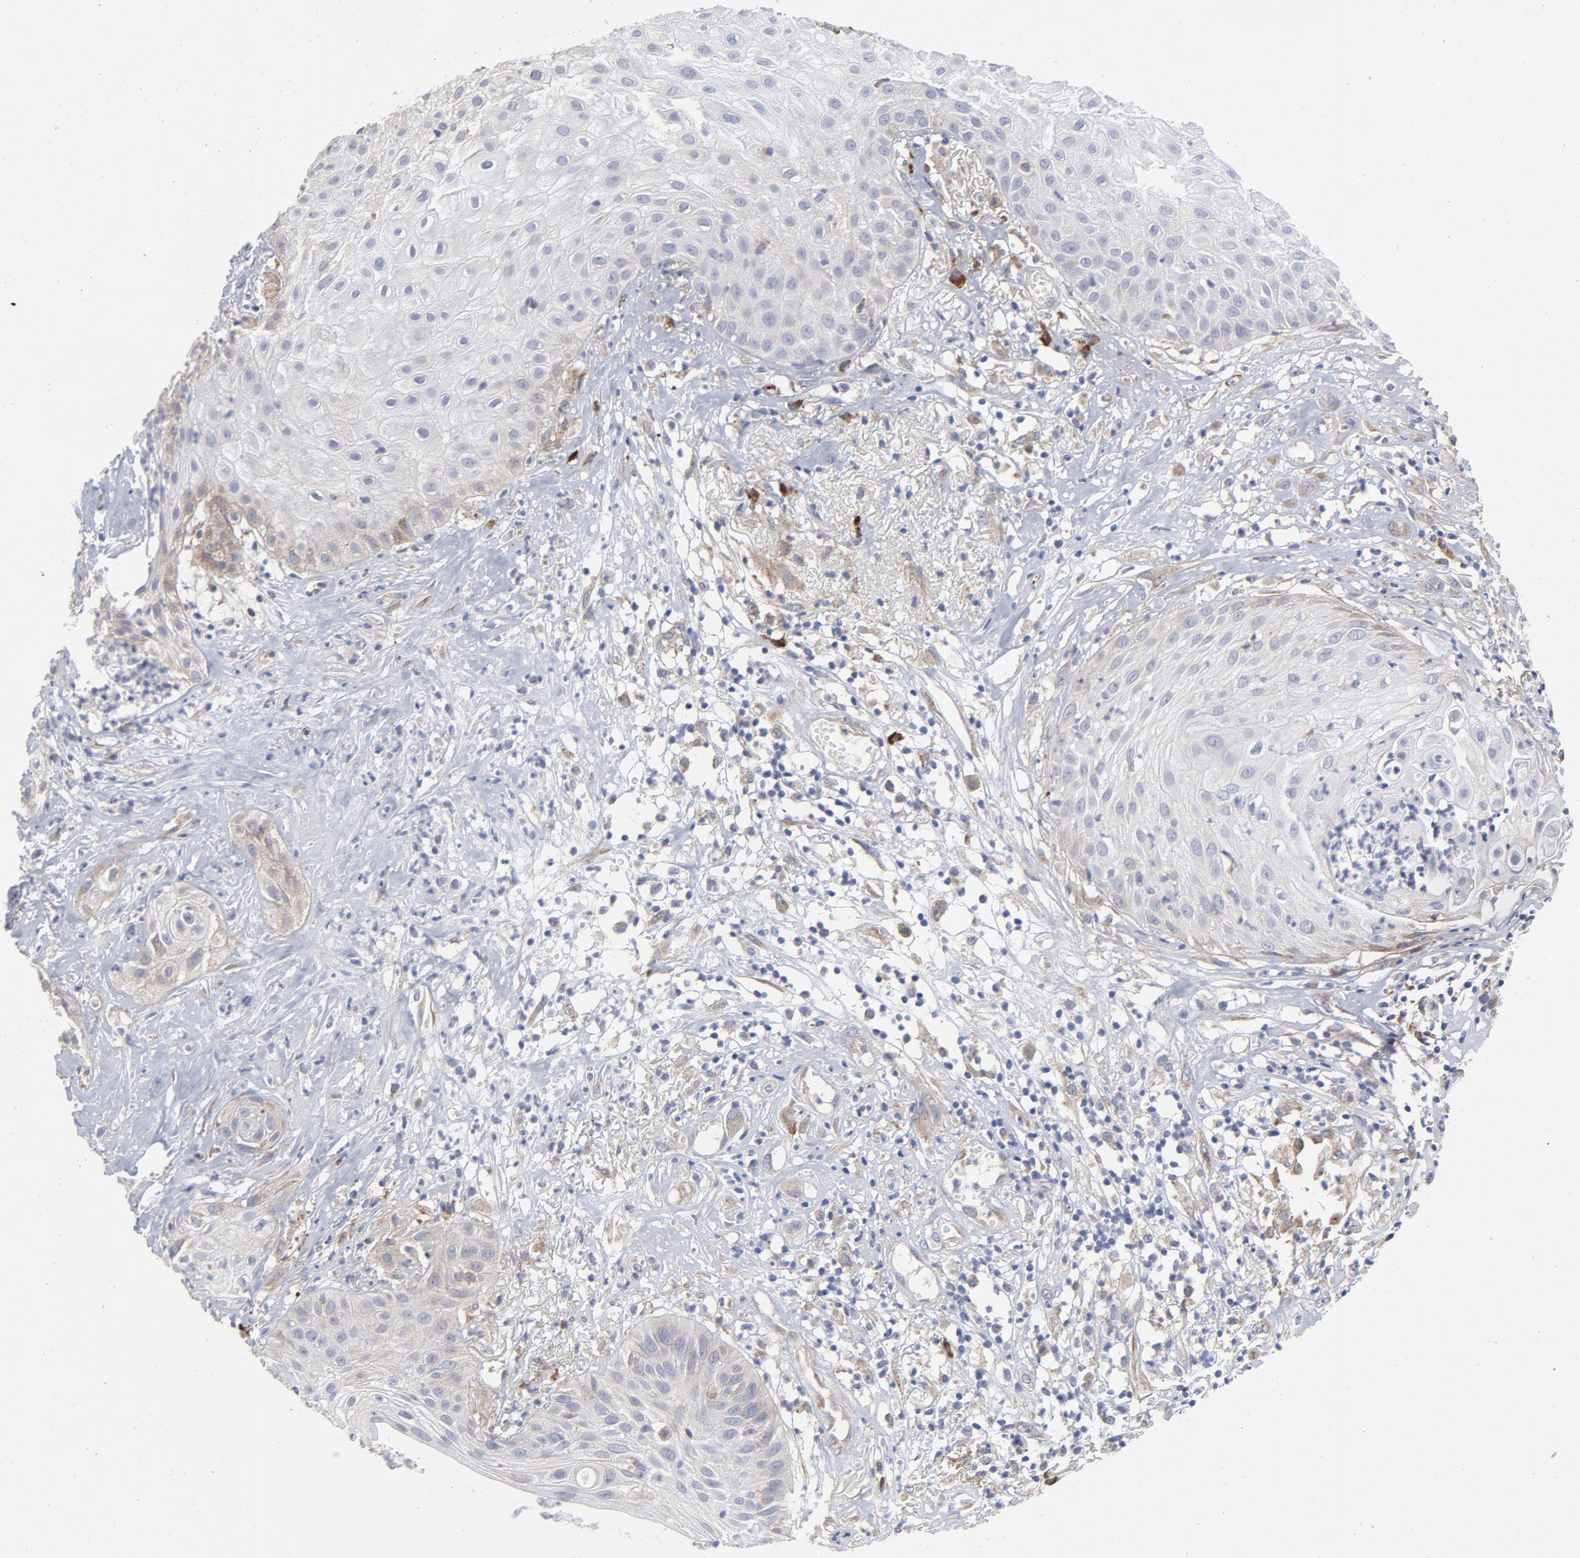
{"staining": {"intensity": "negative", "quantity": "none", "location": "none"}, "tissue": "skin cancer", "cell_type": "Tumor cells", "image_type": "cancer", "snomed": [{"axis": "morphology", "description": "Squamous cell carcinoma, NOS"}, {"axis": "topography", "description": "Skin"}], "caption": "Tumor cells show no significant protein expression in skin cancer (squamous cell carcinoma). The staining was performed using DAB (3,3'-diaminobenzidine) to visualize the protein expression in brown, while the nuclei were stained in blue with hematoxylin (Magnification: 20x).", "gene": "RAPGEF3", "patient": {"sex": "male", "age": 65}}